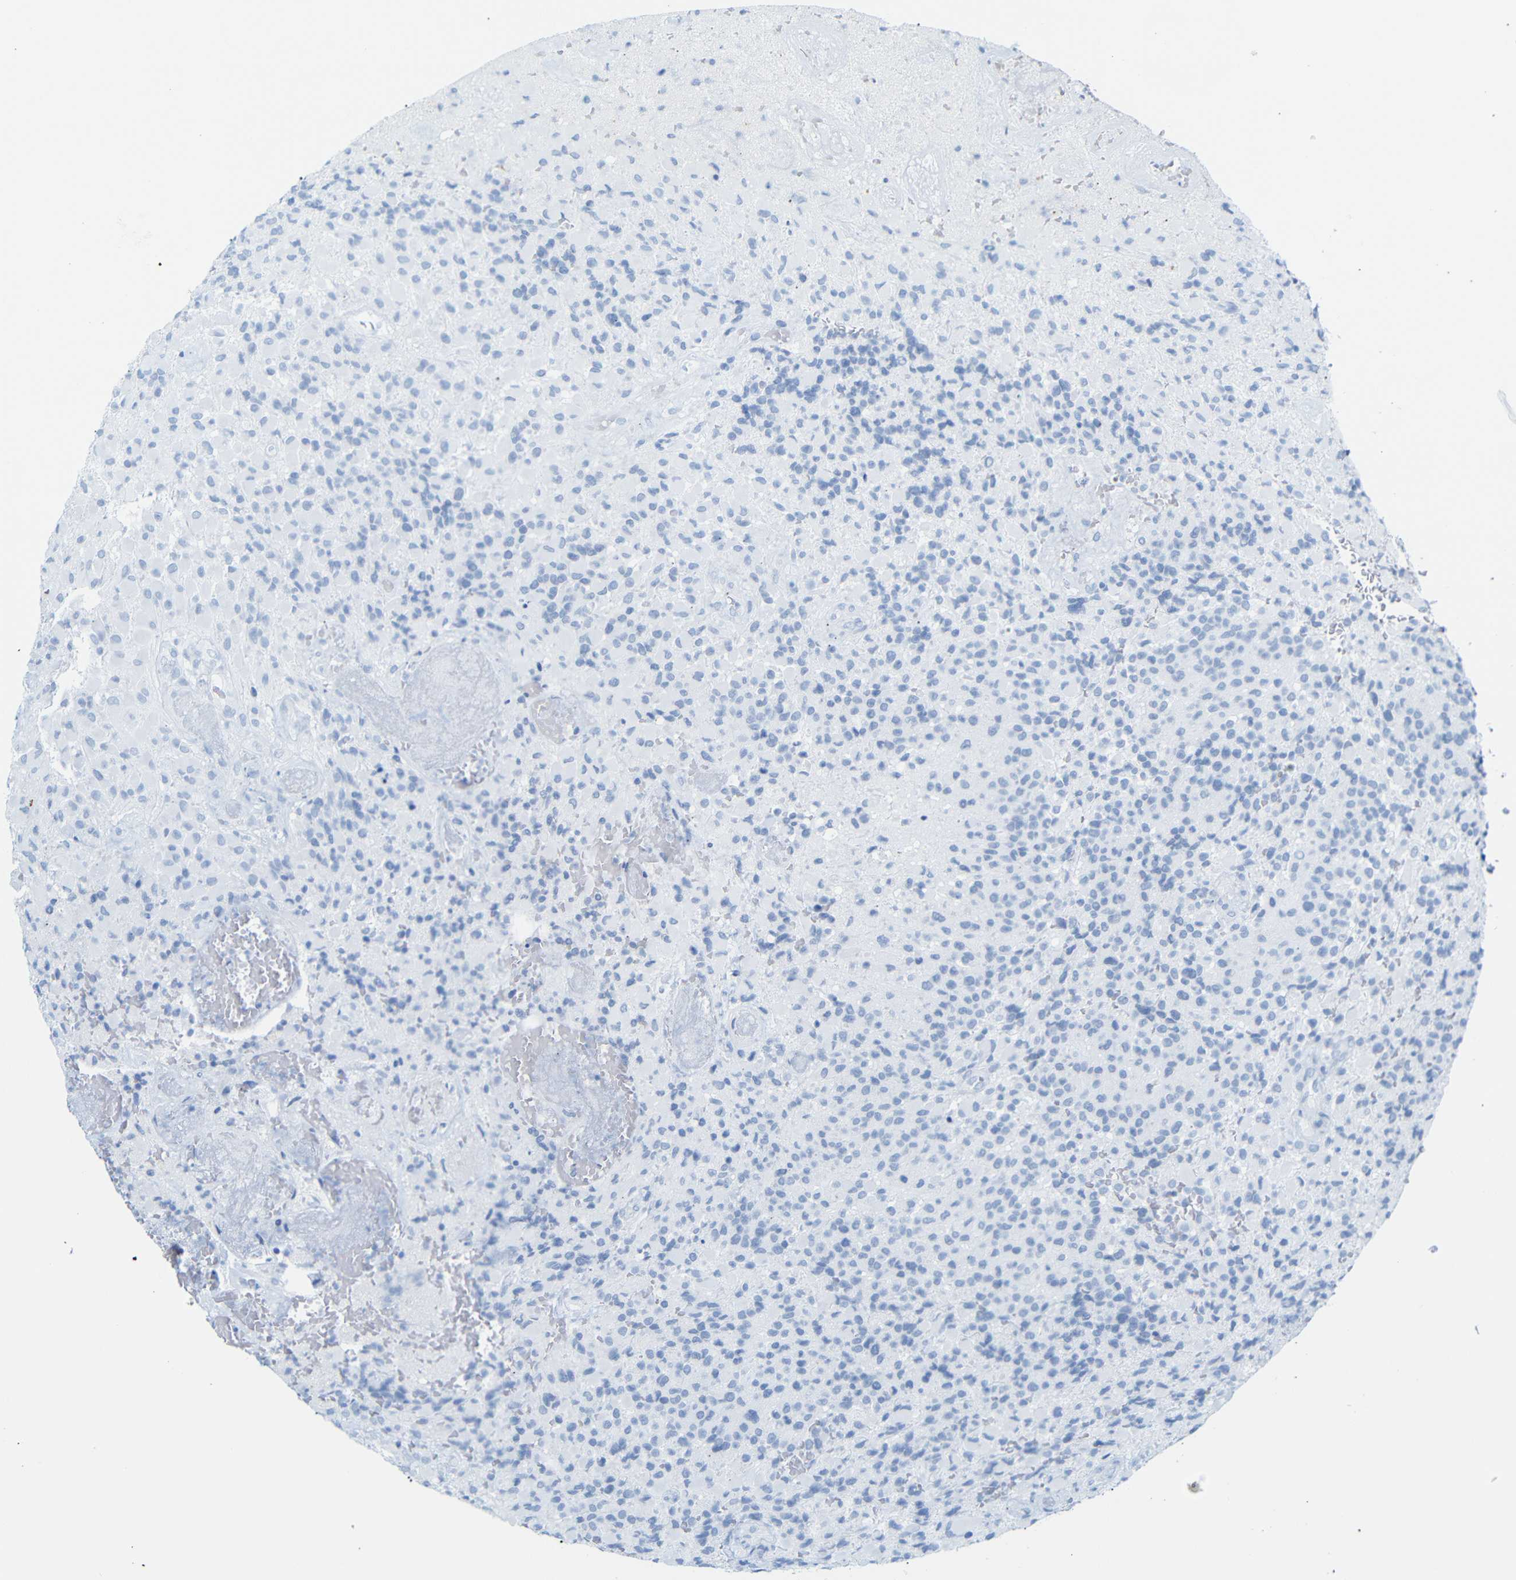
{"staining": {"intensity": "negative", "quantity": "none", "location": "none"}, "tissue": "glioma", "cell_type": "Tumor cells", "image_type": "cancer", "snomed": [{"axis": "morphology", "description": "Glioma, malignant, High grade"}, {"axis": "topography", "description": "Brain"}], "caption": "Immunohistochemistry histopathology image of neoplastic tissue: malignant glioma (high-grade) stained with DAB displays no significant protein expression in tumor cells.", "gene": "DYNAP", "patient": {"sex": "male", "age": 71}}